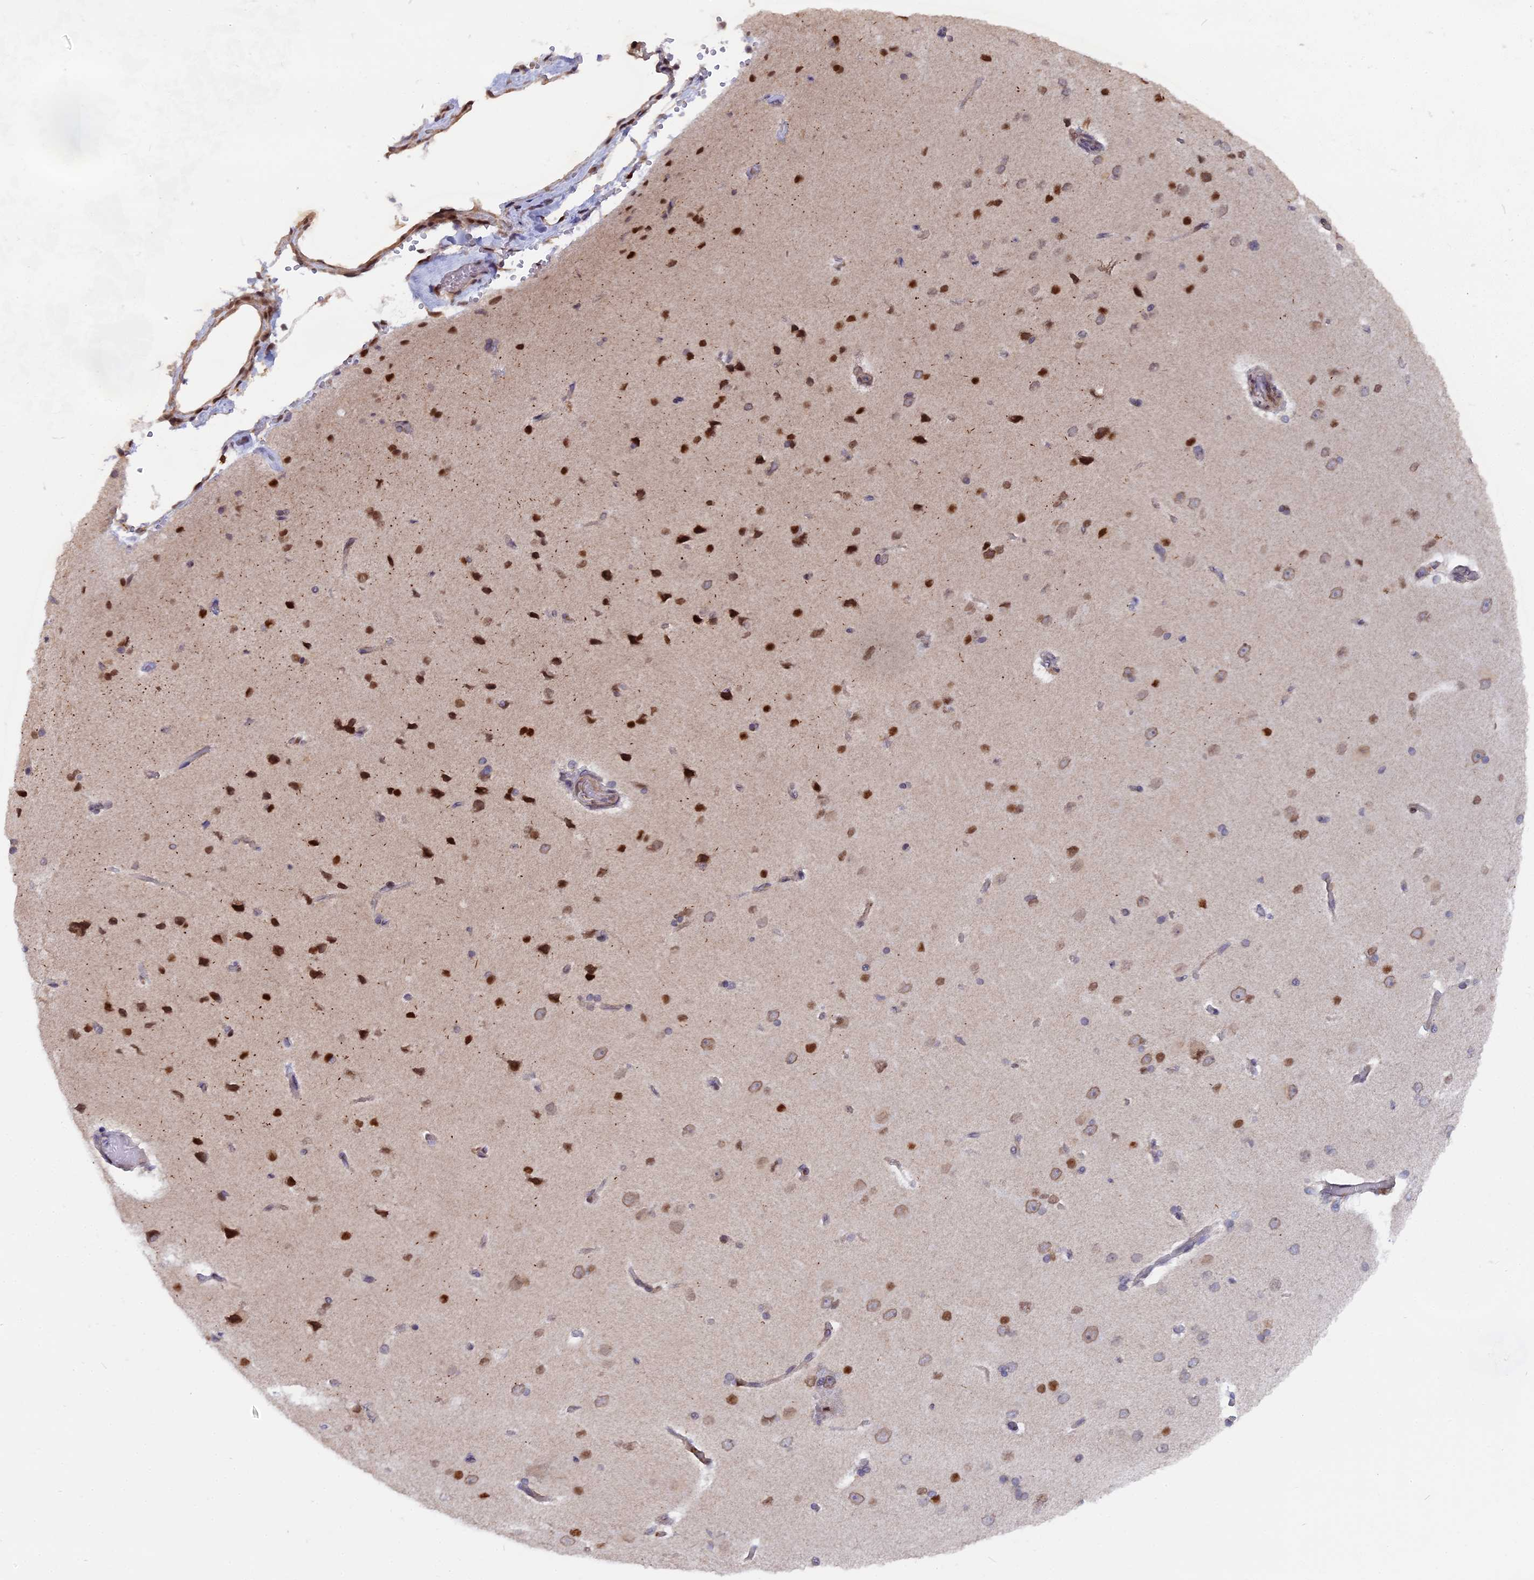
{"staining": {"intensity": "negative", "quantity": "none", "location": "none"}, "tissue": "cerebral cortex", "cell_type": "Endothelial cells", "image_type": "normal", "snomed": [{"axis": "morphology", "description": "Normal tissue, NOS"}, {"axis": "topography", "description": "Cerebral cortex"}], "caption": "Endothelial cells are negative for brown protein staining in benign cerebral cortex. (DAB (3,3'-diaminobenzidine) immunohistochemistry, high magnification).", "gene": "PYGO1", "patient": {"sex": "male", "age": 62}}